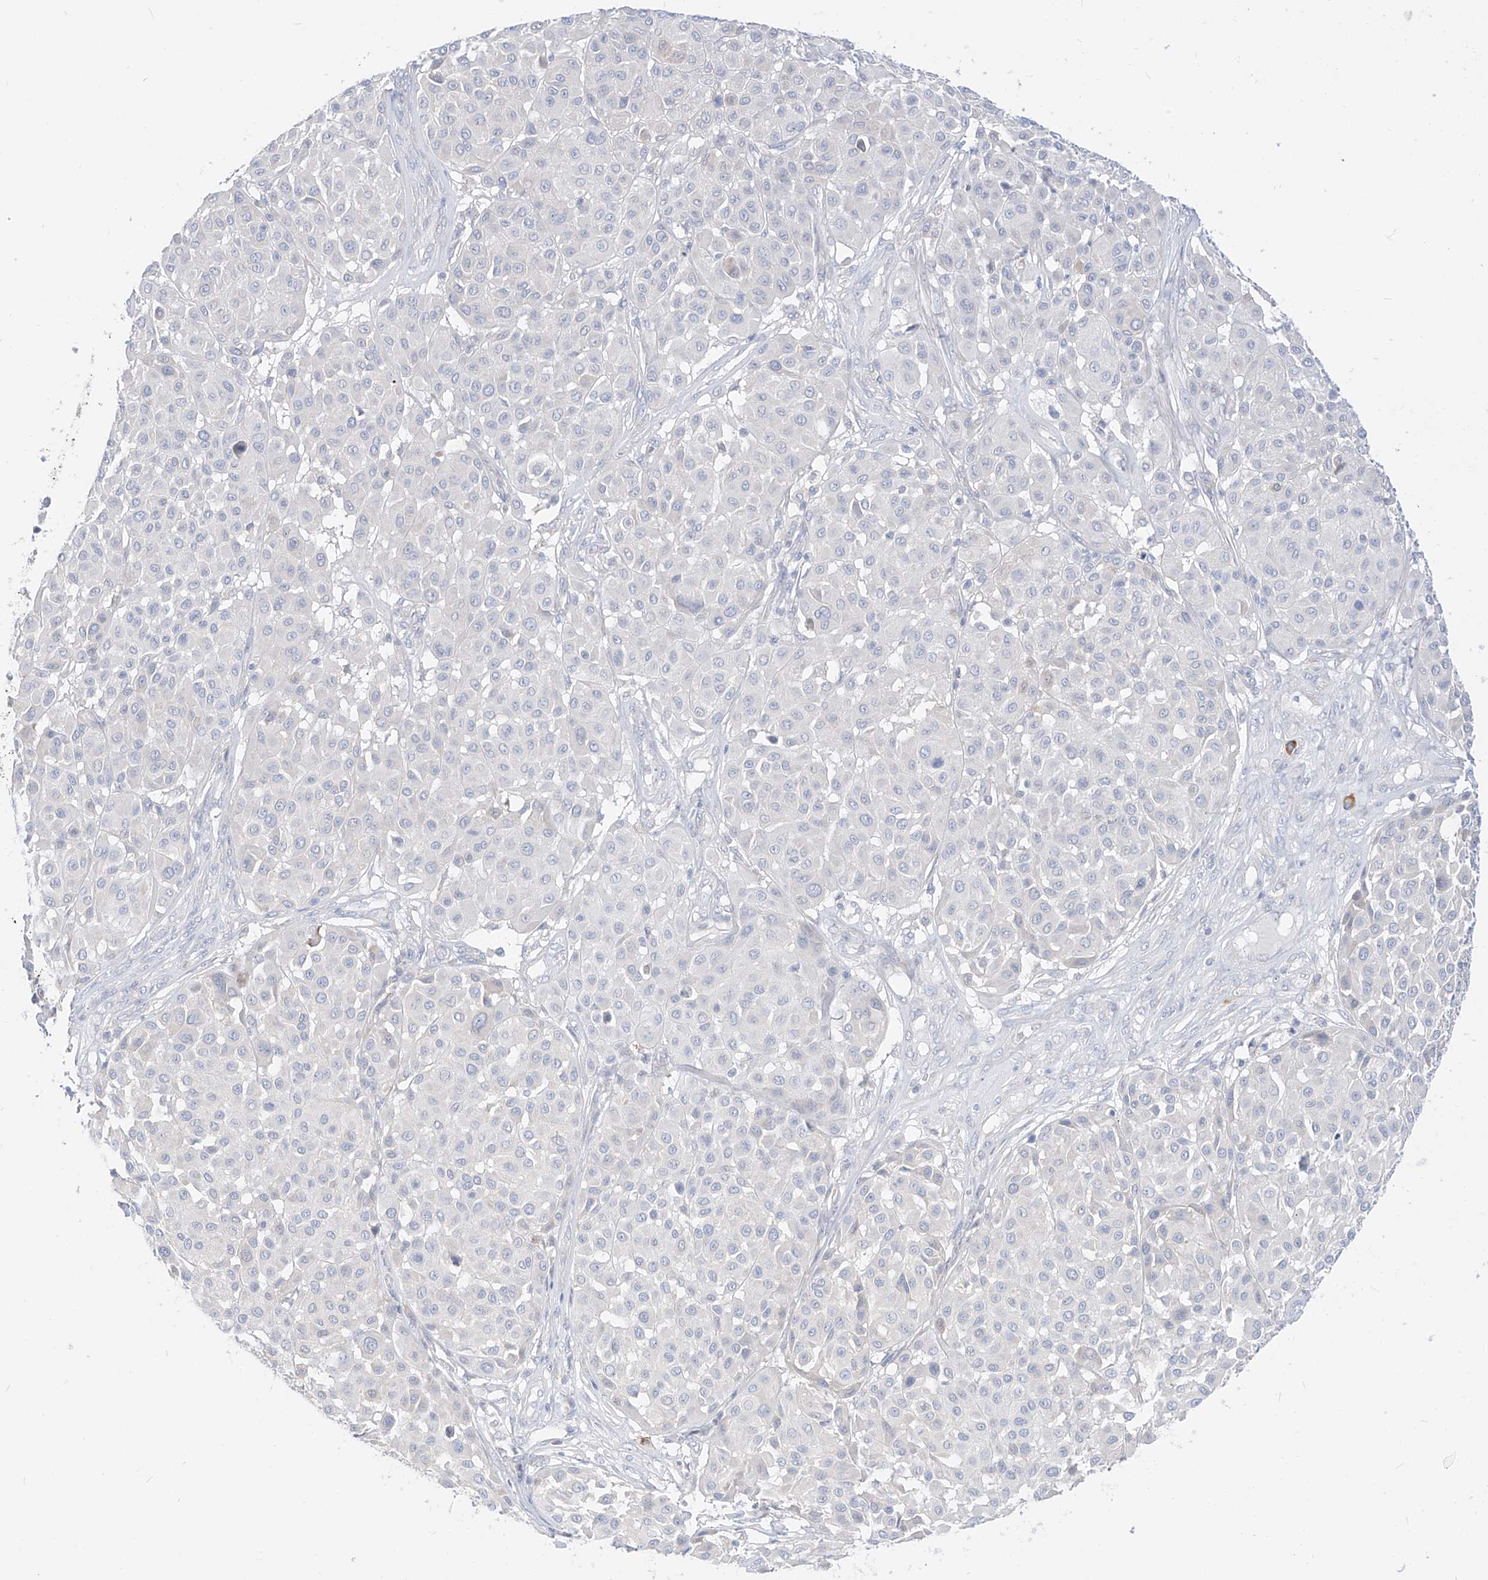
{"staining": {"intensity": "negative", "quantity": "none", "location": "none"}, "tissue": "melanoma", "cell_type": "Tumor cells", "image_type": "cancer", "snomed": [{"axis": "morphology", "description": "Malignant melanoma, Metastatic site"}, {"axis": "topography", "description": "Soft tissue"}], "caption": "A photomicrograph of malignant melanoma (metastatic site) stained for a protein displays no brown staining in tumor cells.", "gene": "SYTL3", "patient": {"sex": "male", "age": 41}}